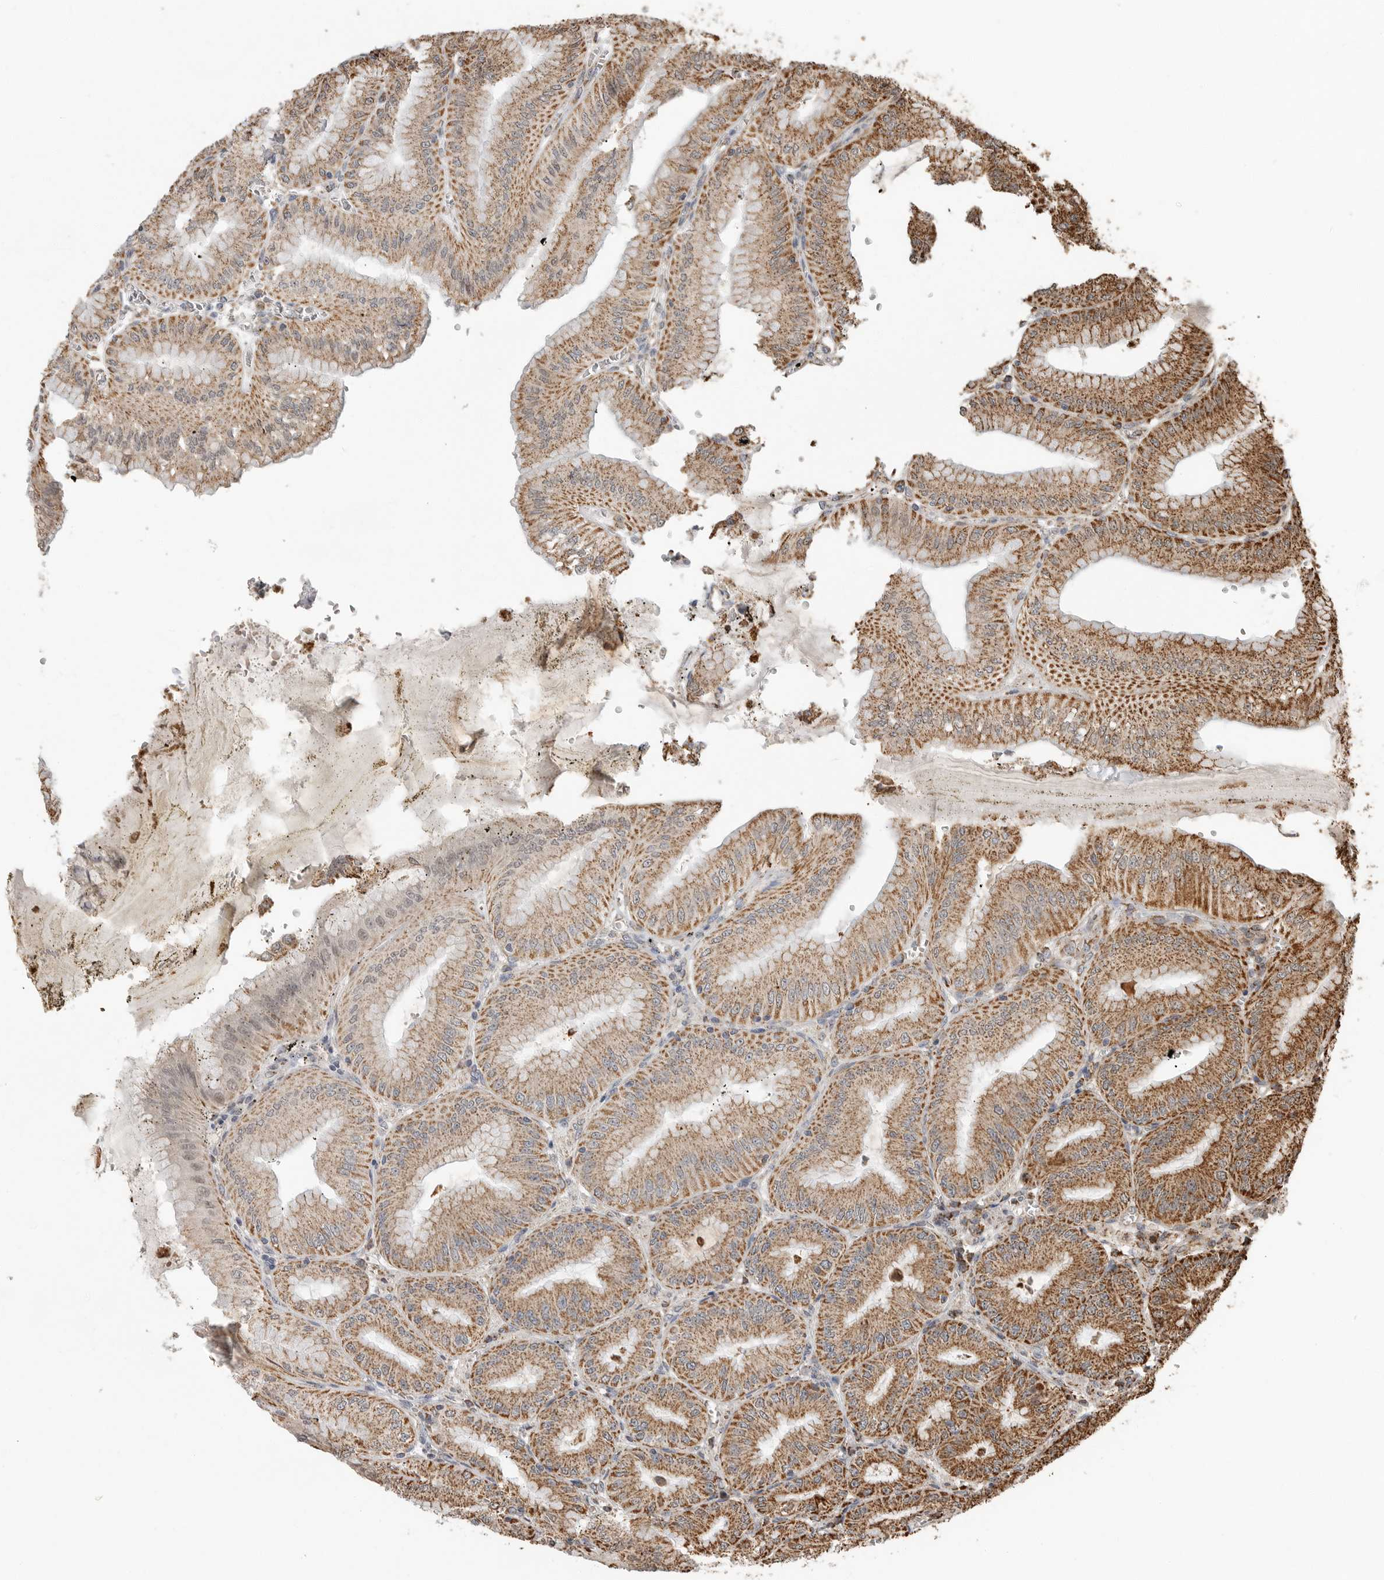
{"staining": {"intensity": "moderate", "quantity": ">75%", "location": "cytoplasmic/membranous"}, "tissue": "stomach", "cell_type": "Glandular cells", "image_type": "normal", "snomed": [{"axis": "morphology", "description": "Normal tissue, NOS"}, {"axis": "topography", "description": "Stomach, lower"}], "caption": "Immunohistochemistry (DAB (3,3'-diaminobenzidine)) staining of benign human stomach reveals moderate cytoplasmic/membranous protein positivity in about >75% of glandular cells. Immunohistochemistry (ihc) stains the protein in brown and the nuclei are stained blue.", "gene": "GCNT2", "patient": {"sex": "male", "age": 71}}